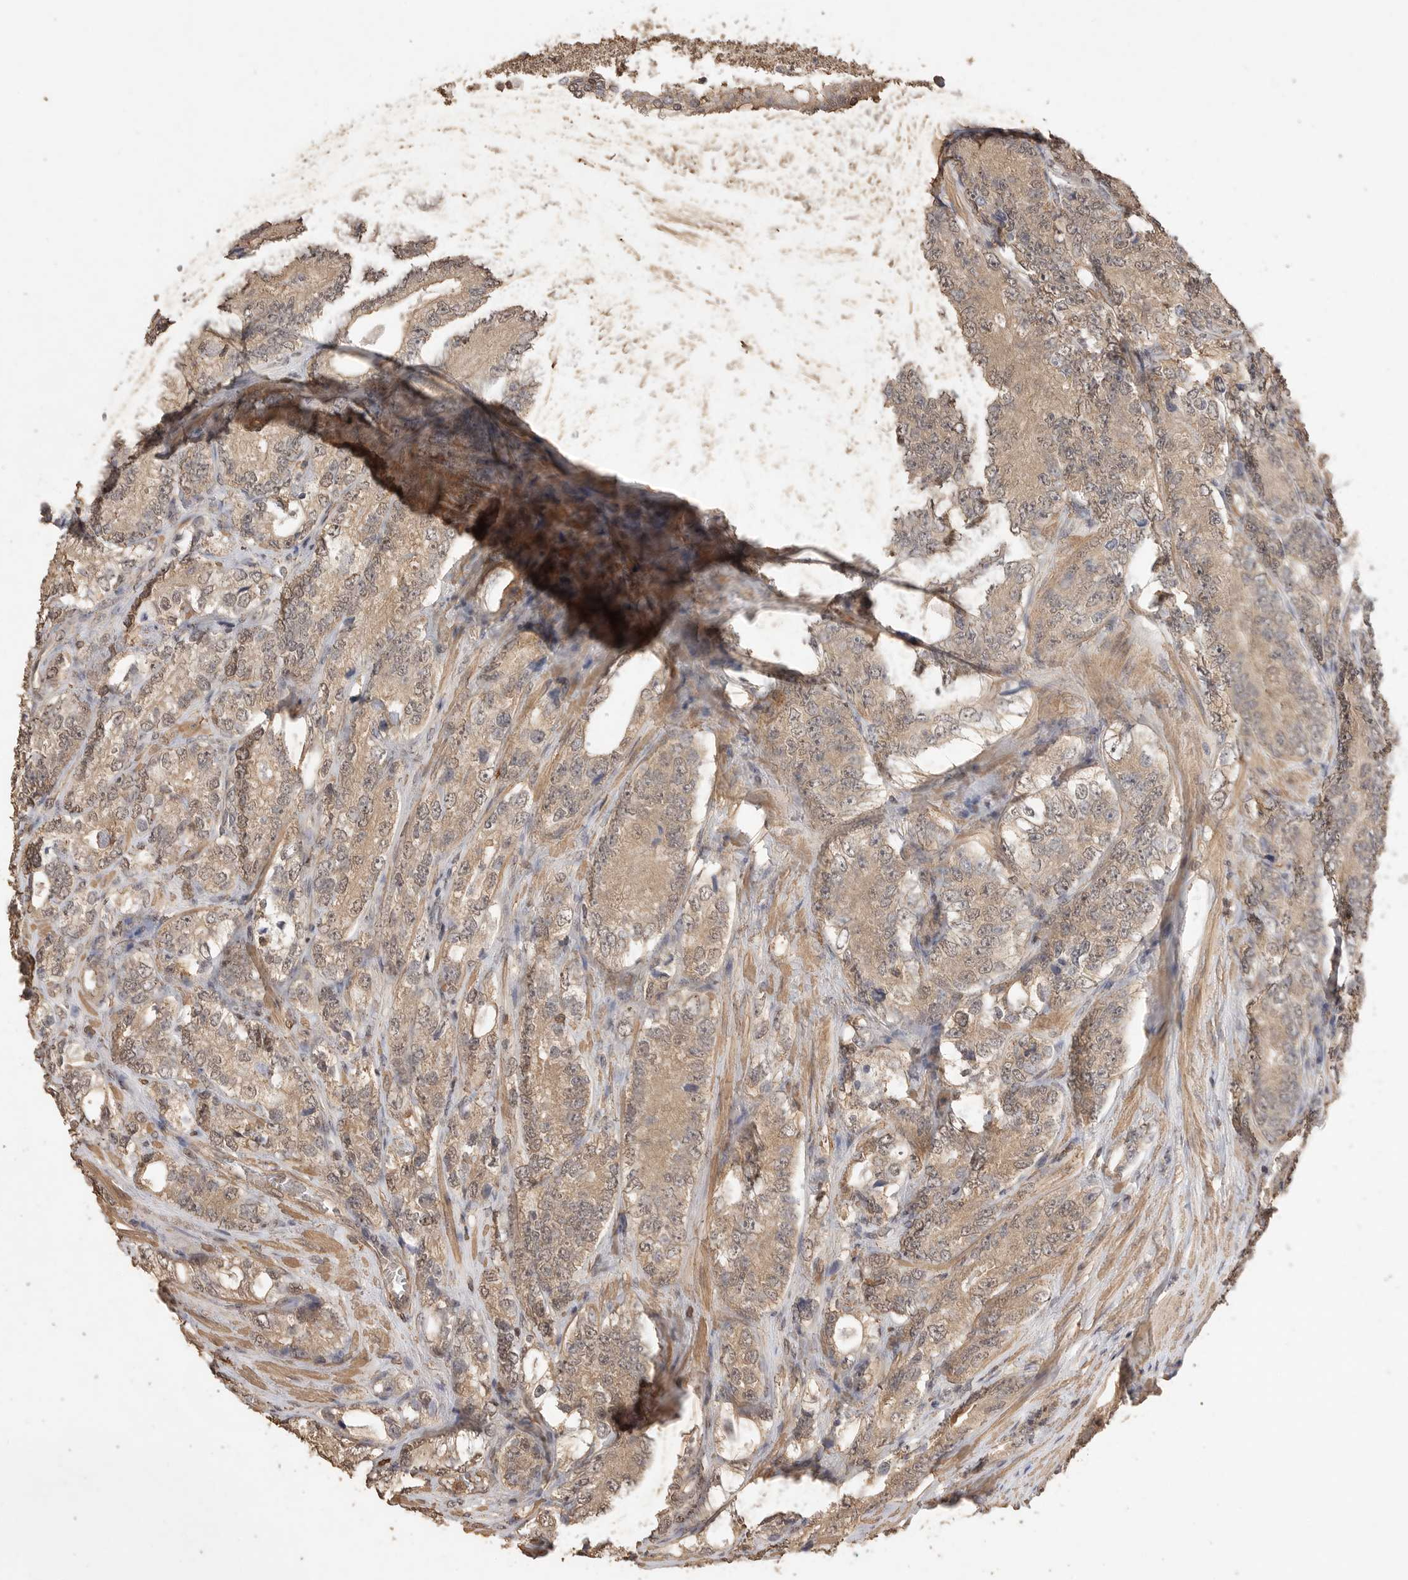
{"staining": {"intensity": "weak", "quantity": ">75%", "location": "cytoplasmic/membranous,nuclear"}, "tissue": "prostate cancer", "cell_type": "Tumor cells", "image_type": "cancer", "snomed": [{"axis": "morphology", "description": "Adenocarcinoma, High grade"}, {"axis": "topography", "description": "Prostate"}], "caption": "An immunohistochemistry micrograph of neoplastic tissue is shown. Protein staining in brown highlights weak cytoplasmic/membranous and nuclear positivity in prostate adenocarcinoma (high-grade) within tumor cells.", "gene": "MAP2K1", "patient": {"sex": "male", "age": 56}}